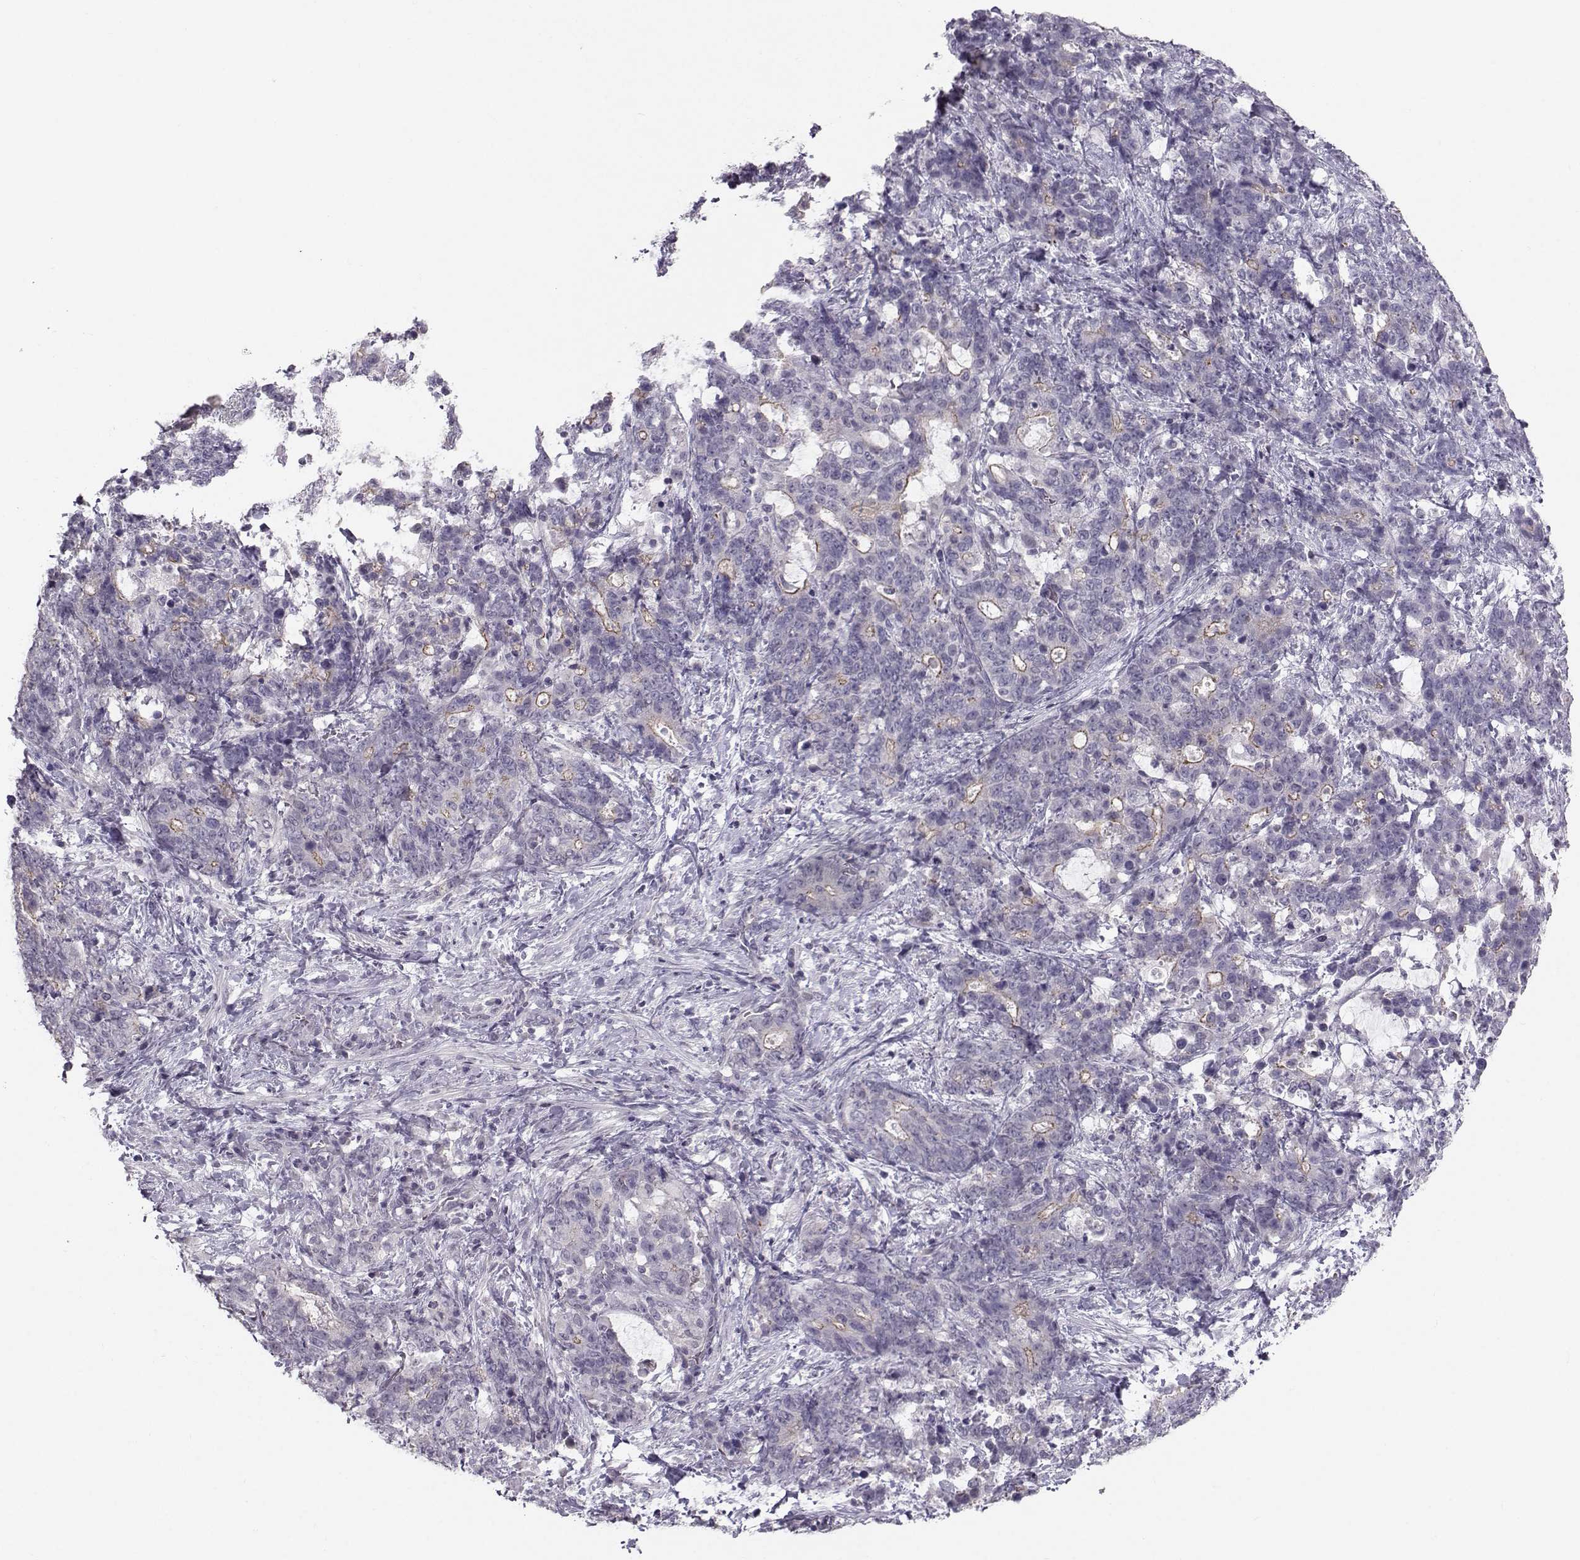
{"staining": {"intensity": "moderate", "quantity": "<25%", "location": "cytoplasmic/membranous"}, "tissue": "stomach cancer", "cell_type": "Tumor cells", "image_type": "cancer", "snomed": [{"axis": "morphology", "description": "Normal tissue, NOS"}, {"axis": "morphology", "description": "Adenocarcinoma, NOS"}, {"axis": "topography", "description": "Stomach"}], "caption": "Protein expression analysis of human stomach cancer reveals moderate cytoplasmic/membranous positivity in about <25% of tumor cells. (Brightfield microscopy of DAB IHC at high magnification).", "gene": "MAST1", "patient": {"sex": "female", "age": 64}}